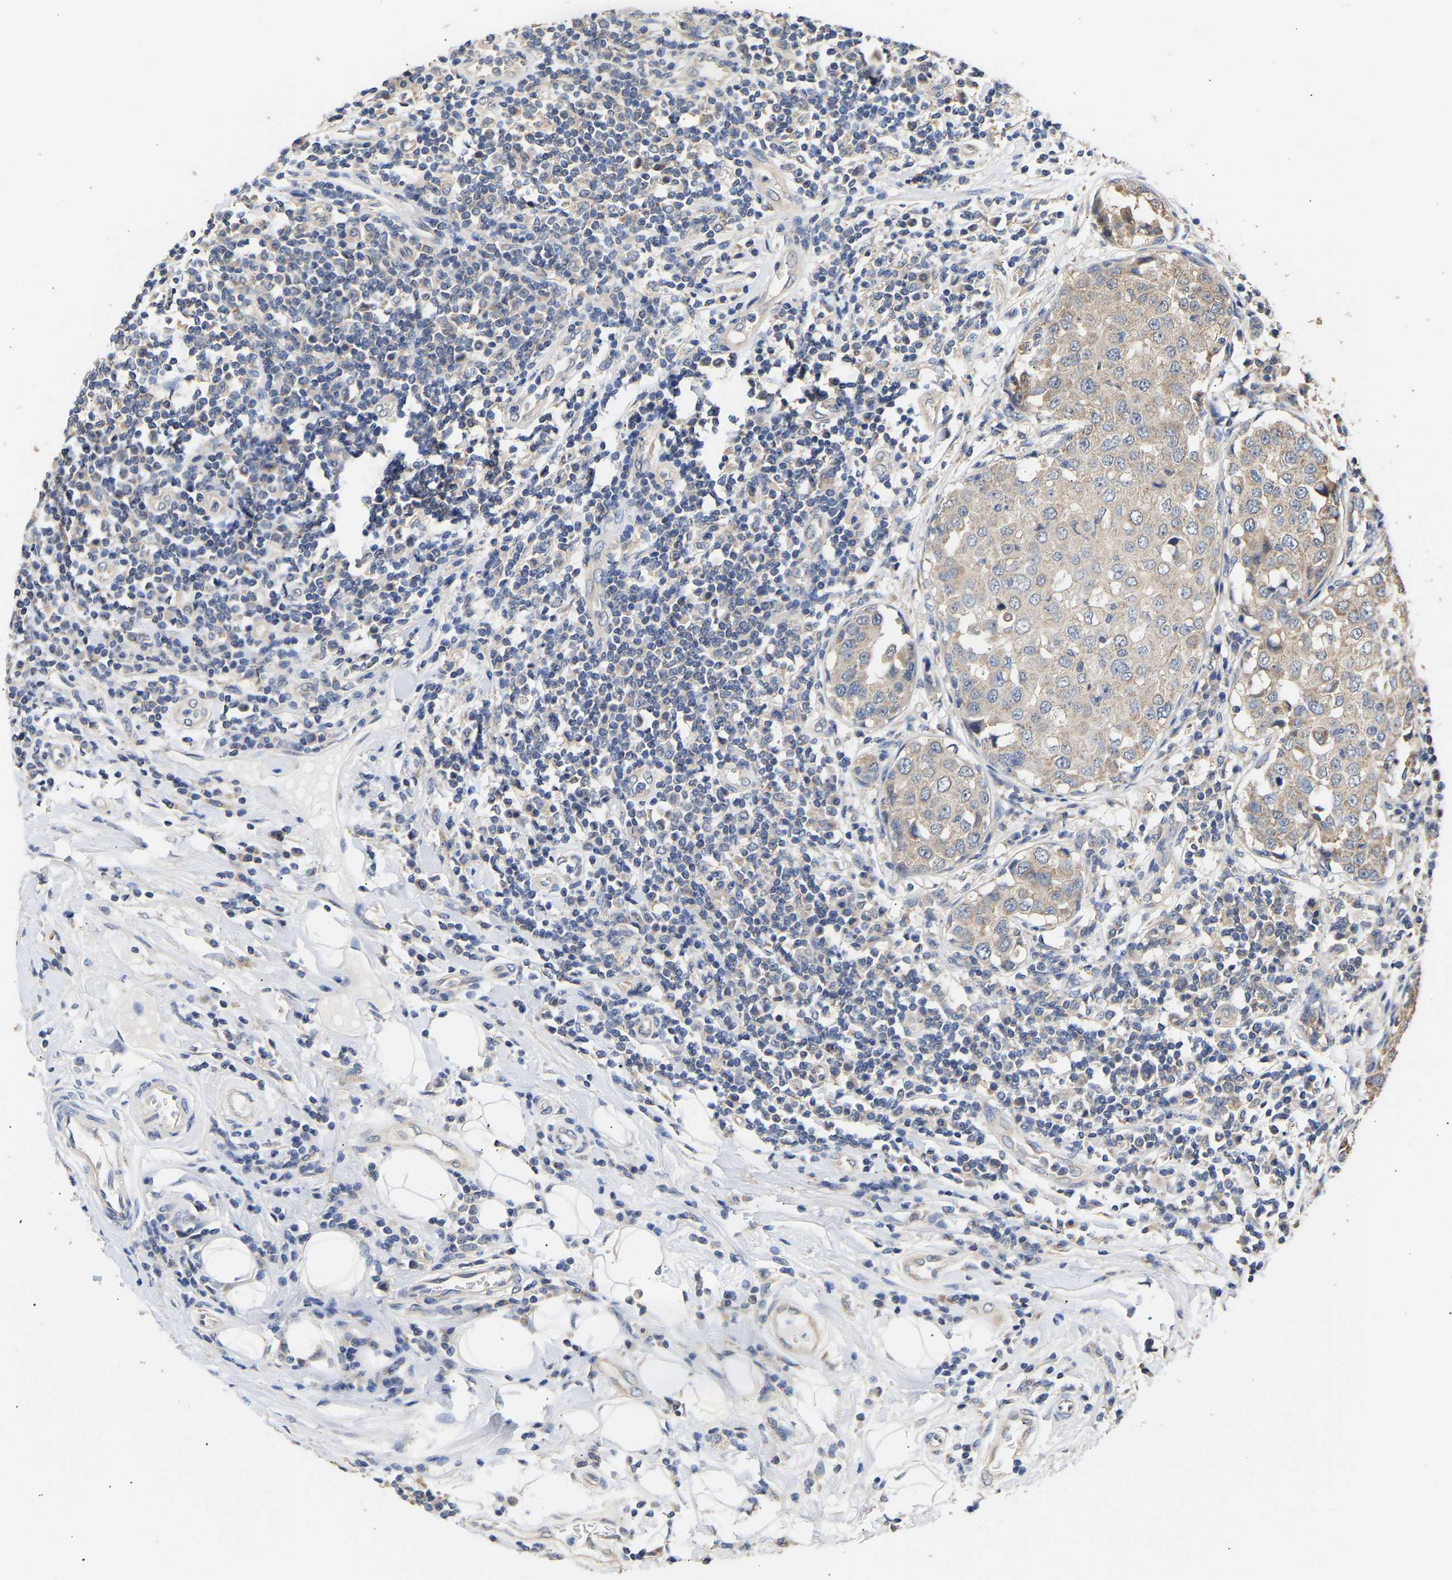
{"staining": {"intensity": "weak", "quantity": ">75%", "location": "cytoplasmic/membranous"}, "tissue": "breast cancer", "cell_type": "Tumor cells", "image_type": "cancer", "snomed": [{"axis": "morphology", "description": "Duct carcinoma"}, {"axis": "topography", "description": "Breast"}], "caption": "Immunohistochemistry histopathology image of neoplastic tissue: breast invasive ductal carcinoma stained using IHC displays low levels of weak protein expression localized specifically in the cytoplasmic/membranous of tumor cells, appearing as a cytoplasmic/membranous brown color.", "gene": "ZNF26", "patient": {"sex": "female", "age": 27}}